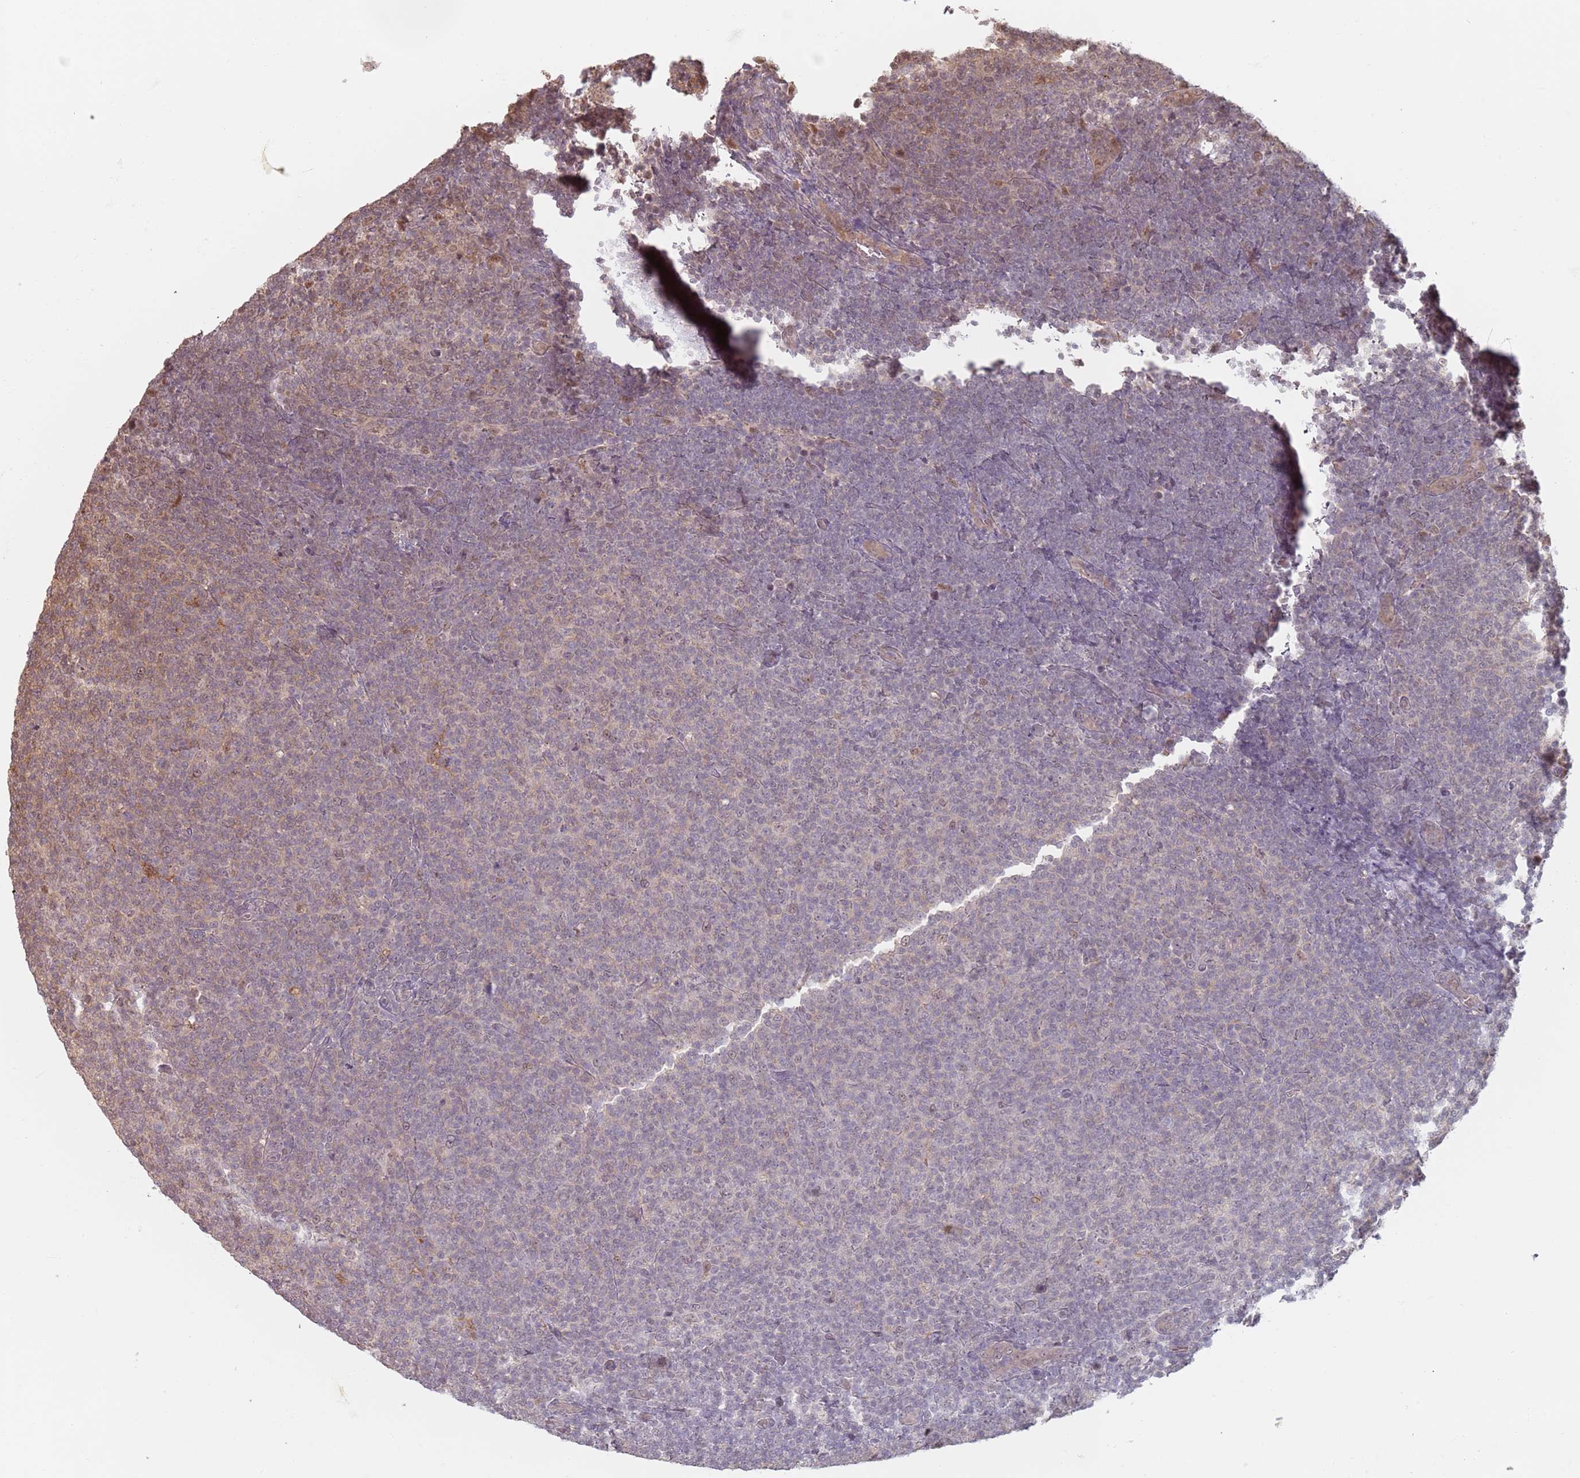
{"staining": {"intensity": "weak", "quantity": "<25%", "location": "nuclear"}, "tissue": "lymphoma", "cell_type": "Tumor cells", "image_type": "cancer", "snomed": [{"axis": "morphology", "description": "Malignant lymphoma, non-Hodgkin's type, Low grade"}, {"axis": "topography", "description": "Lymph node"}], "caption": "DAB immunohistochemical staining of malignant lymphoma, non-Hodgkin's type (low-grade) shows no significant expression in tumor cells.", "gene": "PLSCR5", "patient": {"sex": "male", "age": 66}}